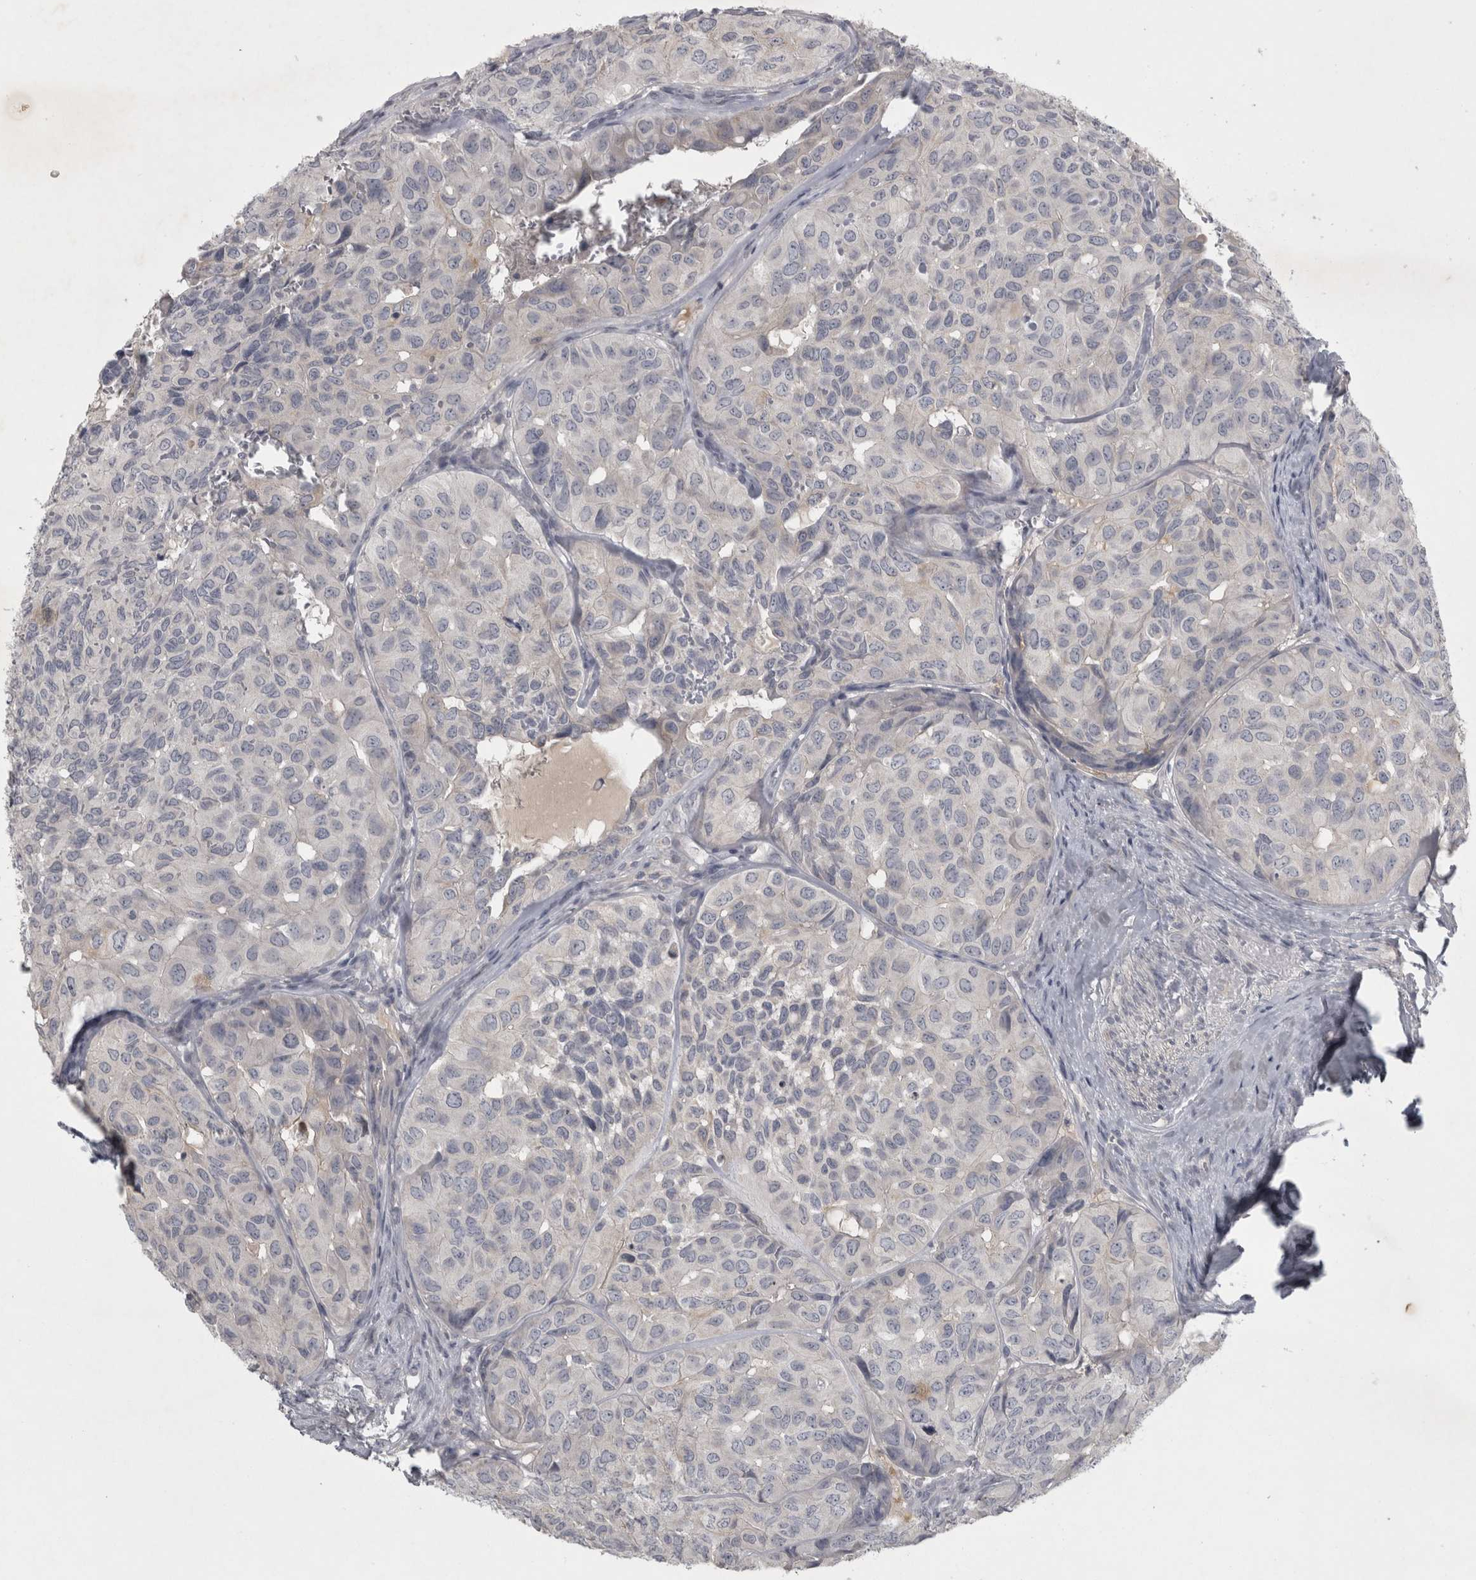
{"staining": {"intensity": "negative", "quantity": "none", "location": "none"}, "tissue": "head and neck cancer", "cell_type": "Tumor cells", "image_type": "cancer", "snomed": [{"axis": "morphology", "description": "Adenocarcinoma, NOS"}, {"axis": "topography", "description": "Salivary gland, NOS"}, {"axis": "topography", "description": "Head-Neck"}], "caption": "Head and neck cancer was stained to show a protein in brown. There is no significant expression in tumor cells. (IHC, brightfield microscopy, high magnification).", "gene": "ENPP7", "patient": {"sex": "female", "age": 76}}